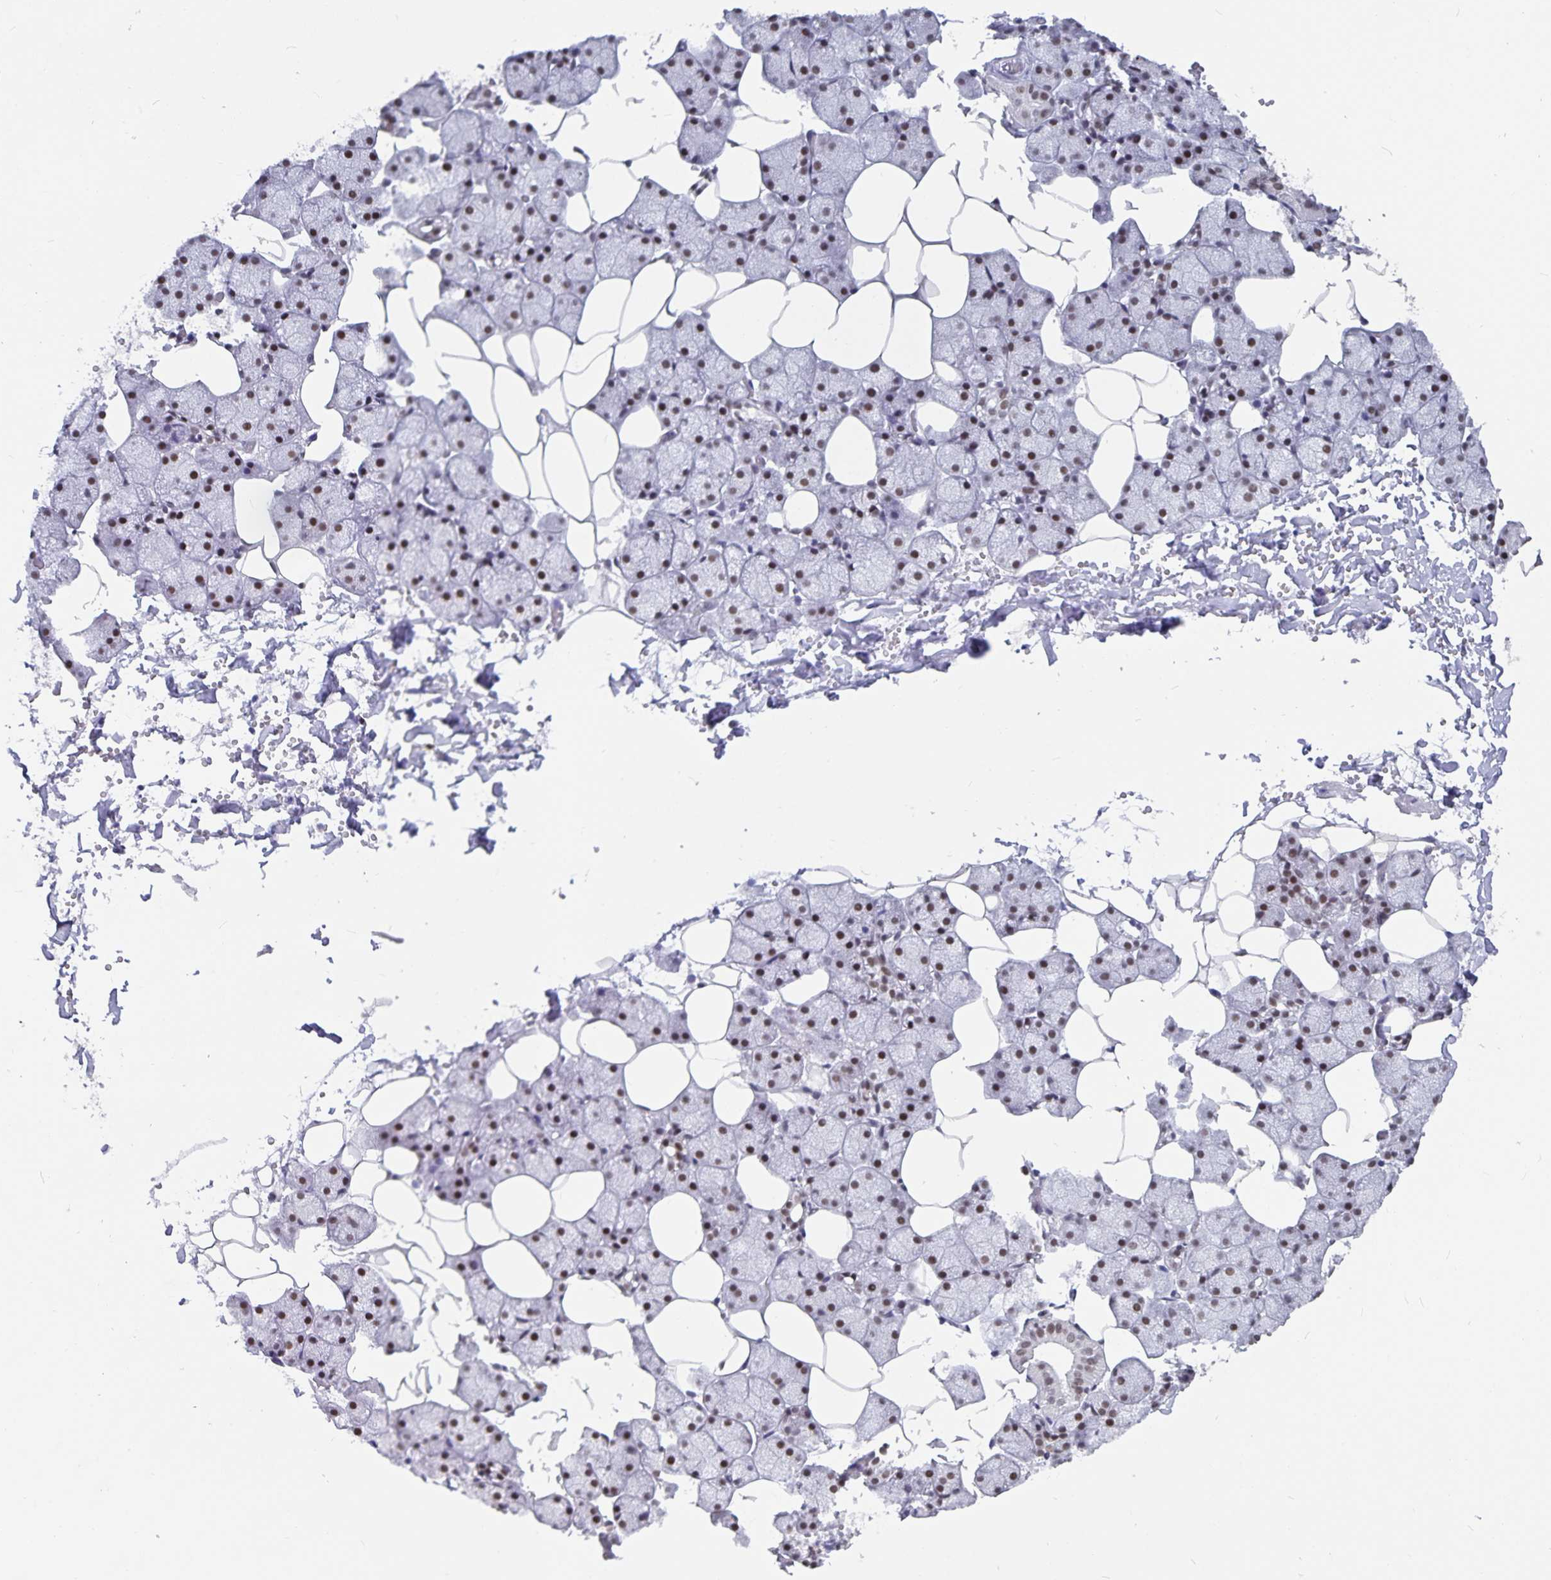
{"staining": {"intensity": "moderate", "quantity": ">75%", "location": "nuclear"}, "tissue": "salivary gland", "cell_type": "Glandular cells", "image_type": "normal", "snomed": [{"axis": "morphology", "description": "Normal tissue, NOS"}, {"axis": "topography", "description": "Salivary gland"}], "caption": "Glandular cells reveal medium levels of moderate nuclear expression in approximately >75% of cells in benign salivary gland. The staining was performed using DAB, with brown indicating positive protein expression. Nuclei are stained blue with hematoxylin.", "gene": "PBX2", "patient": {"sex": "male", "age": 38}}